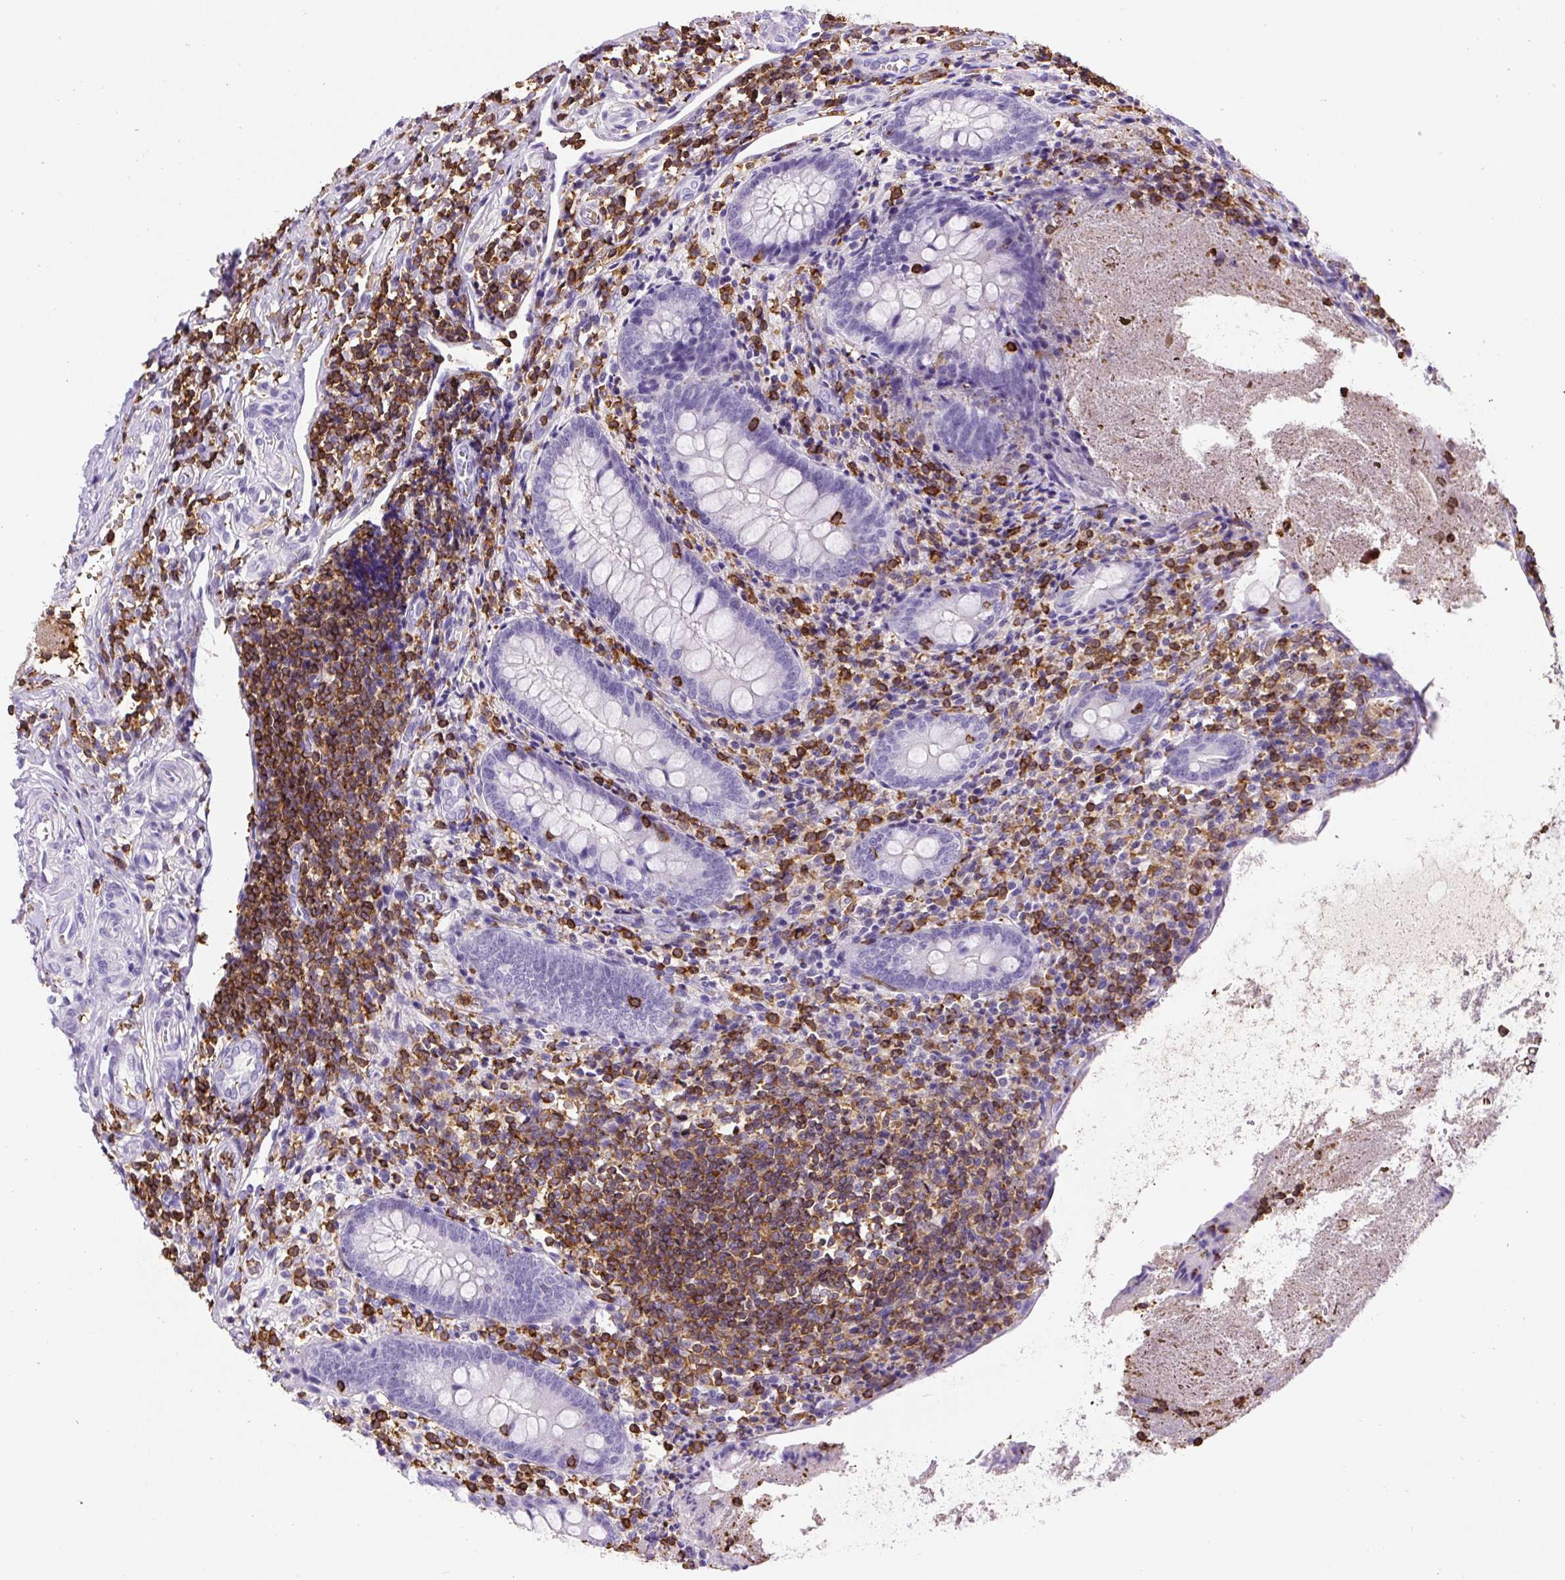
{"staining": {"intensity": "negative", "quantity": "none", "location": "none"}, "tissue": "appendix", "cell_type": "Glandular cells", "image_type": "normal", "snomed": [{"axis": "morphology", "description": "Normal tissue, NOS"}, {"axis": "topography", "description": "Appendix"}], "caption": "Immunohistochemical staining of normal appendix demonstrates no significant expression in glandular cells.", "gene": "FAM228B", "patient": {"sex": "female", "age": 17}}